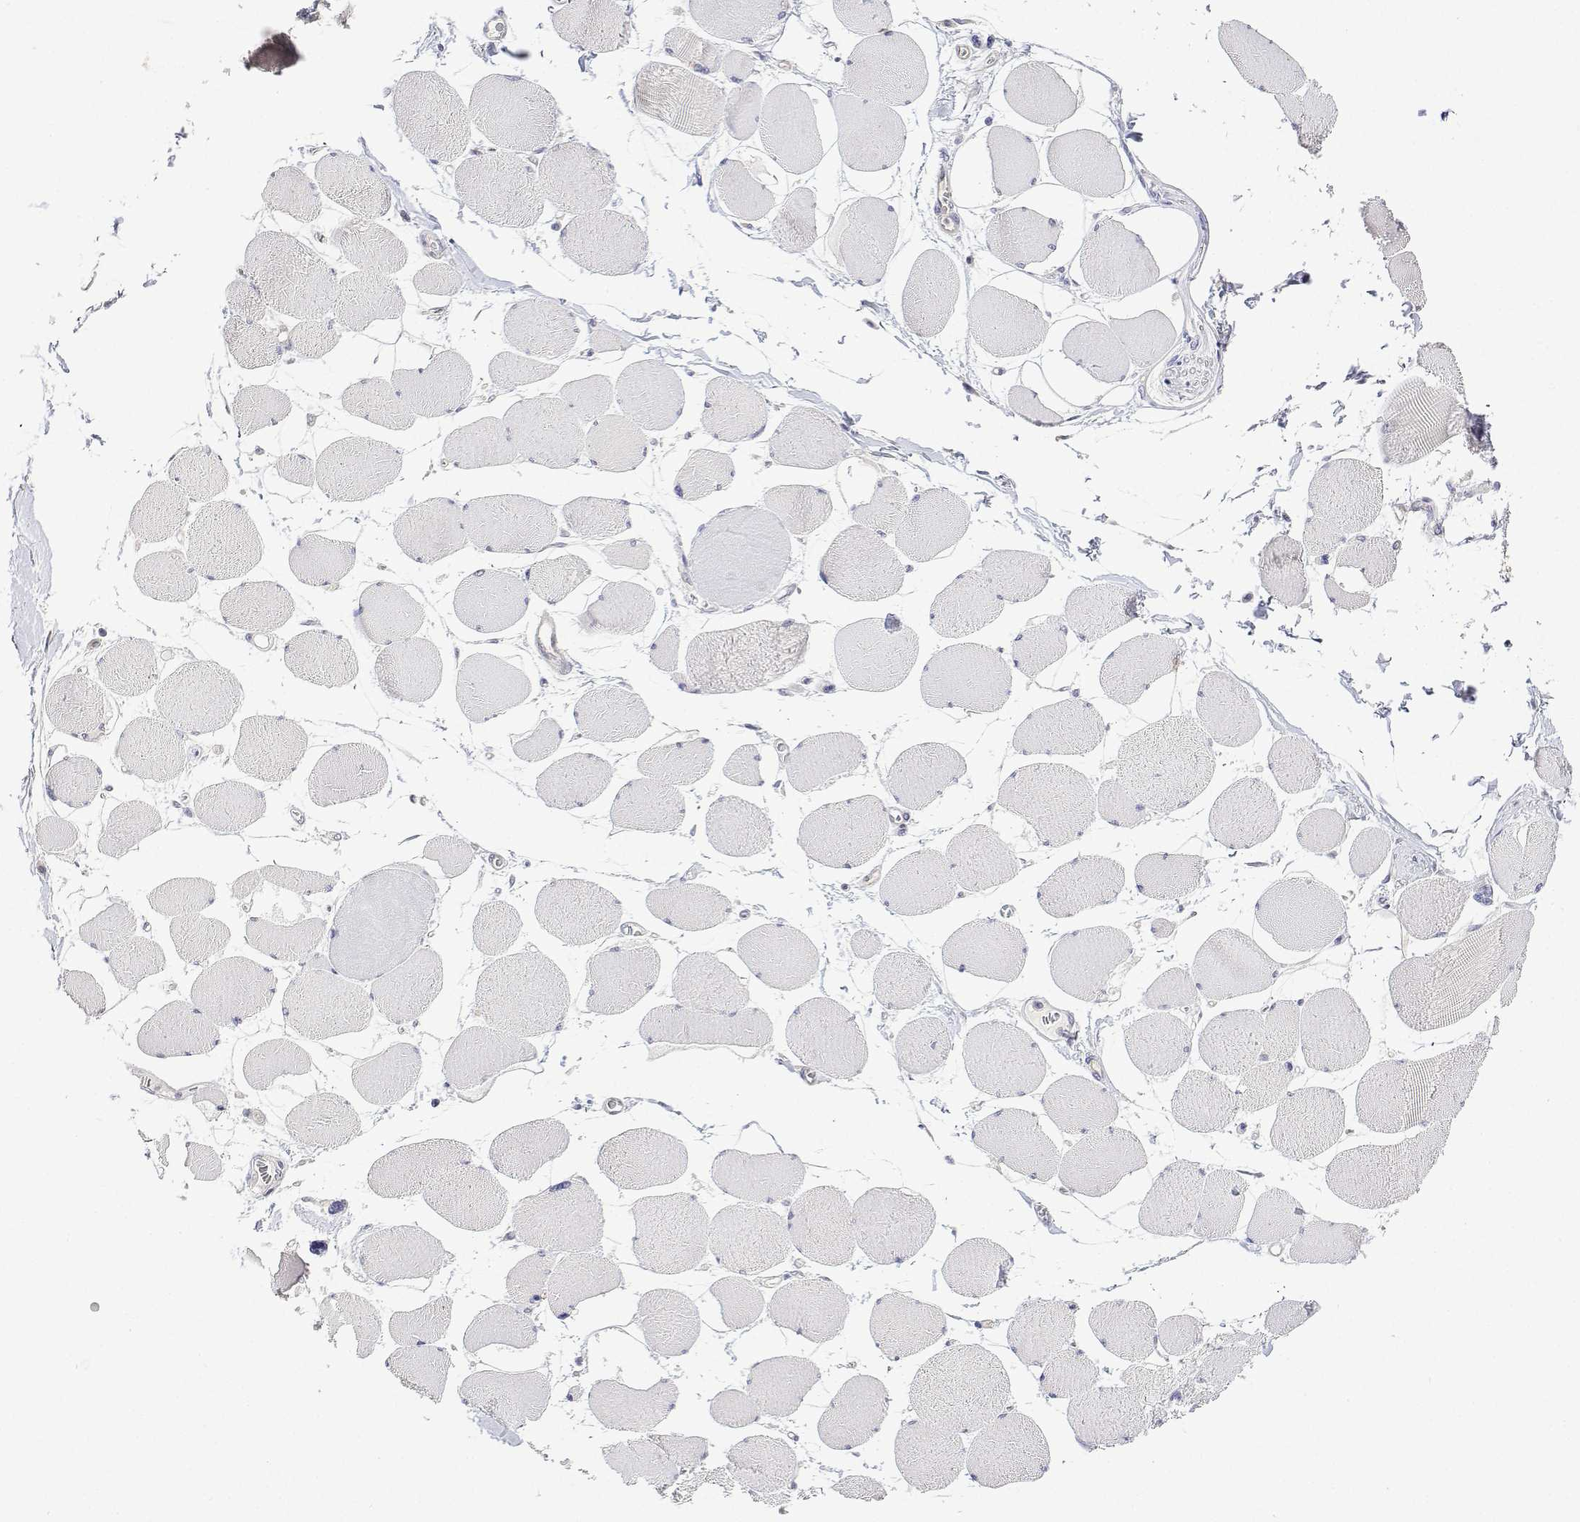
{"staining": {"intensity": "negative", "quantity": "none", "location": "none"}, "tissue": "skeletal muscle", "cell_type": "Myocytes", "image_type": "normal", "snomed": [{"axis": "morphology", "description": "Normal tissue, NOS"}, {"axis": "topography", "description": "Skeletal muscle"}], "caption": "High magnification brightfield microscopy of benign skeletal muscle stained with DAB (3,3'-diaminobenzidine) (brown) and counterstained with hematoxylin (blue): myocytes show no significant staining. Nuclei are stained in blue.", "gene": "PLCB1", "patient": {"sex": "female", "age": 75}}